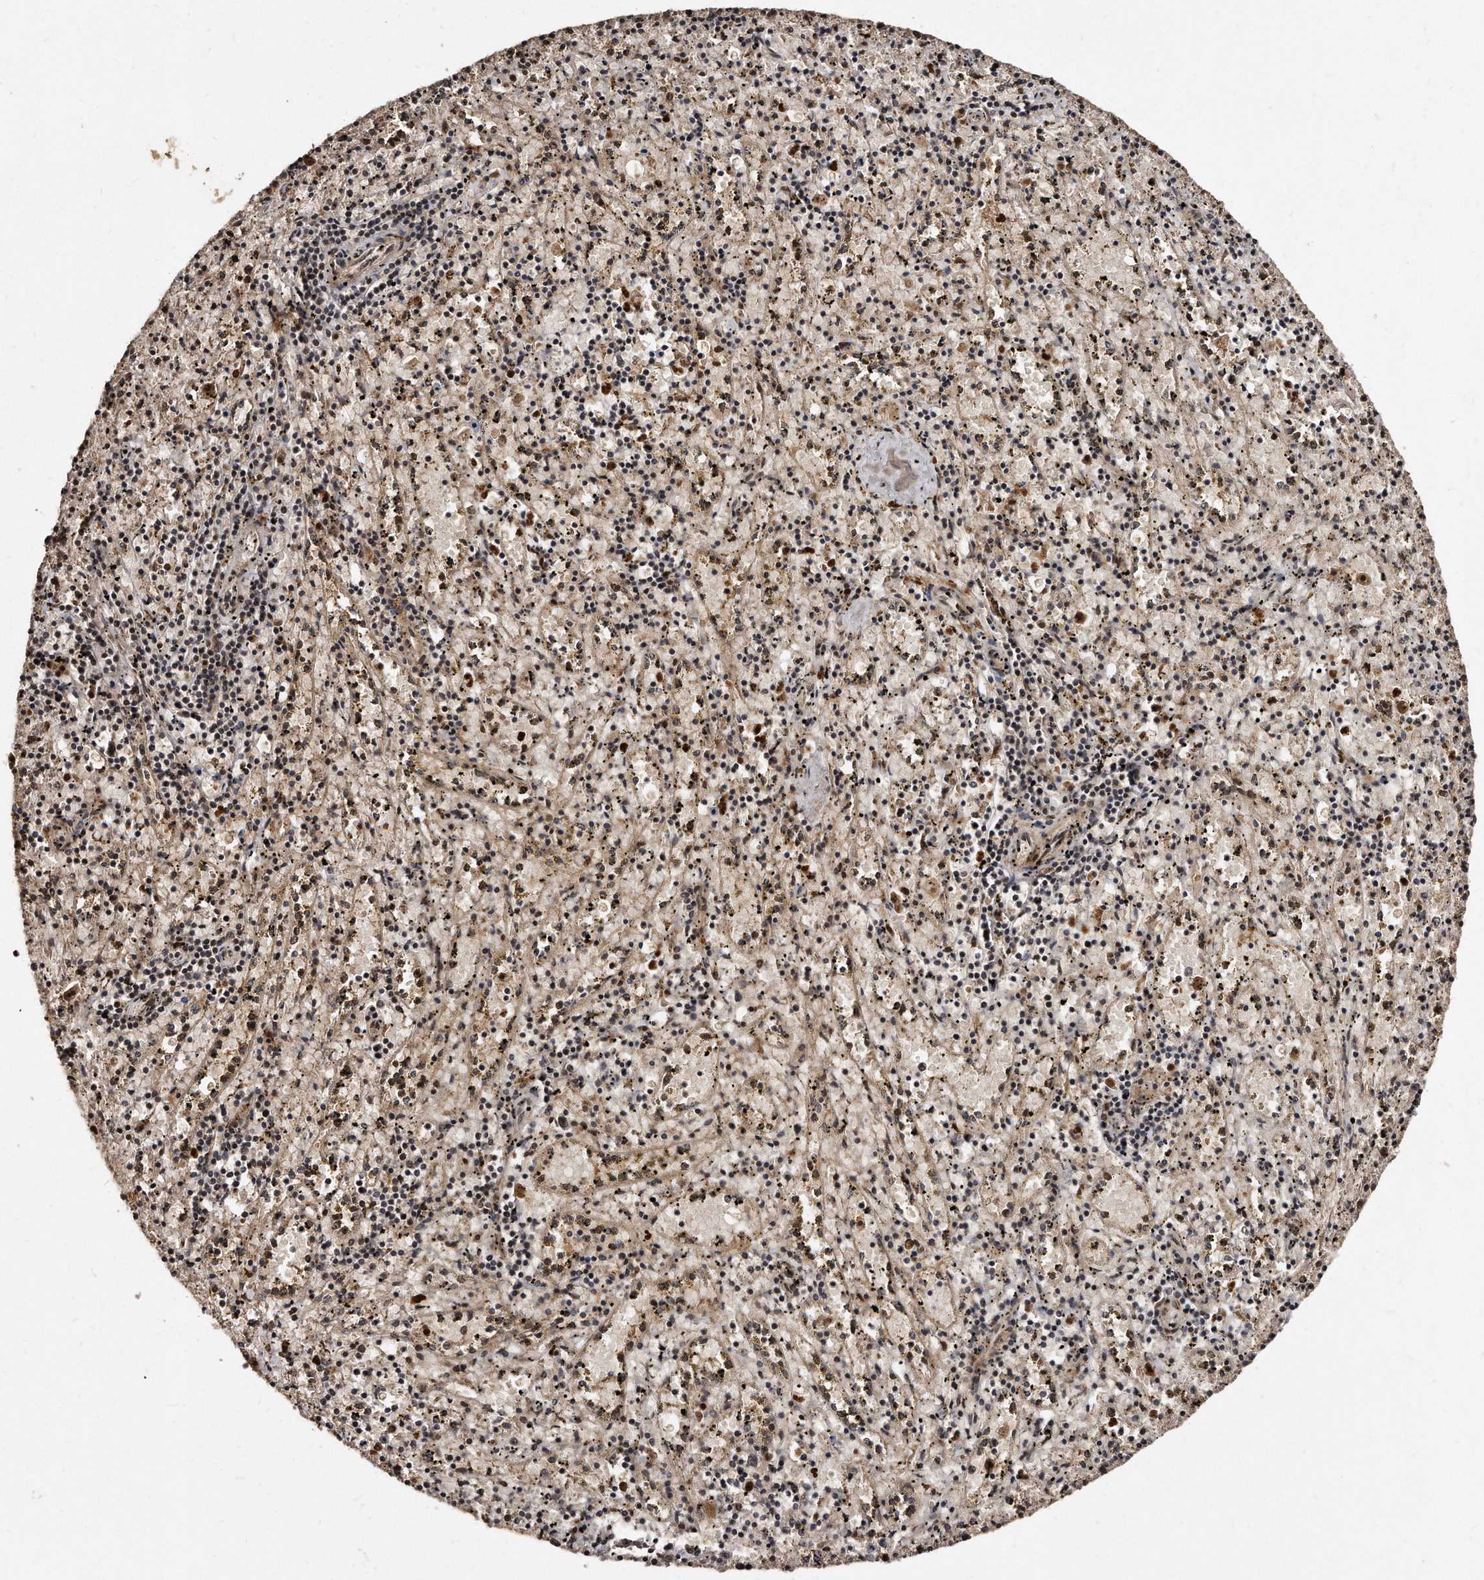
{"staining": {"intensity": "weak", "quantity": "25%-75%", "location": "cytoplasmic/membranous,nuclear"}, "tissue": "spleen", "cell_type": "Cells in red pulp", "image_type": "normal", "snomed": [{"axis": "morphology", "description": "Normal tissue, NOS"}, {"axis": "topography", "description": "Spleen"}], "caption": "A low amount of weak cytoplasmic/membranous,nuclear staining is present in approximately 25%-75% of cells in red pulp in benign spleen. (Brightfield microscopy of DAB IHC at high magnification).", "gene": "TSHR", "patient": {"sex": "male", "age": 11}}